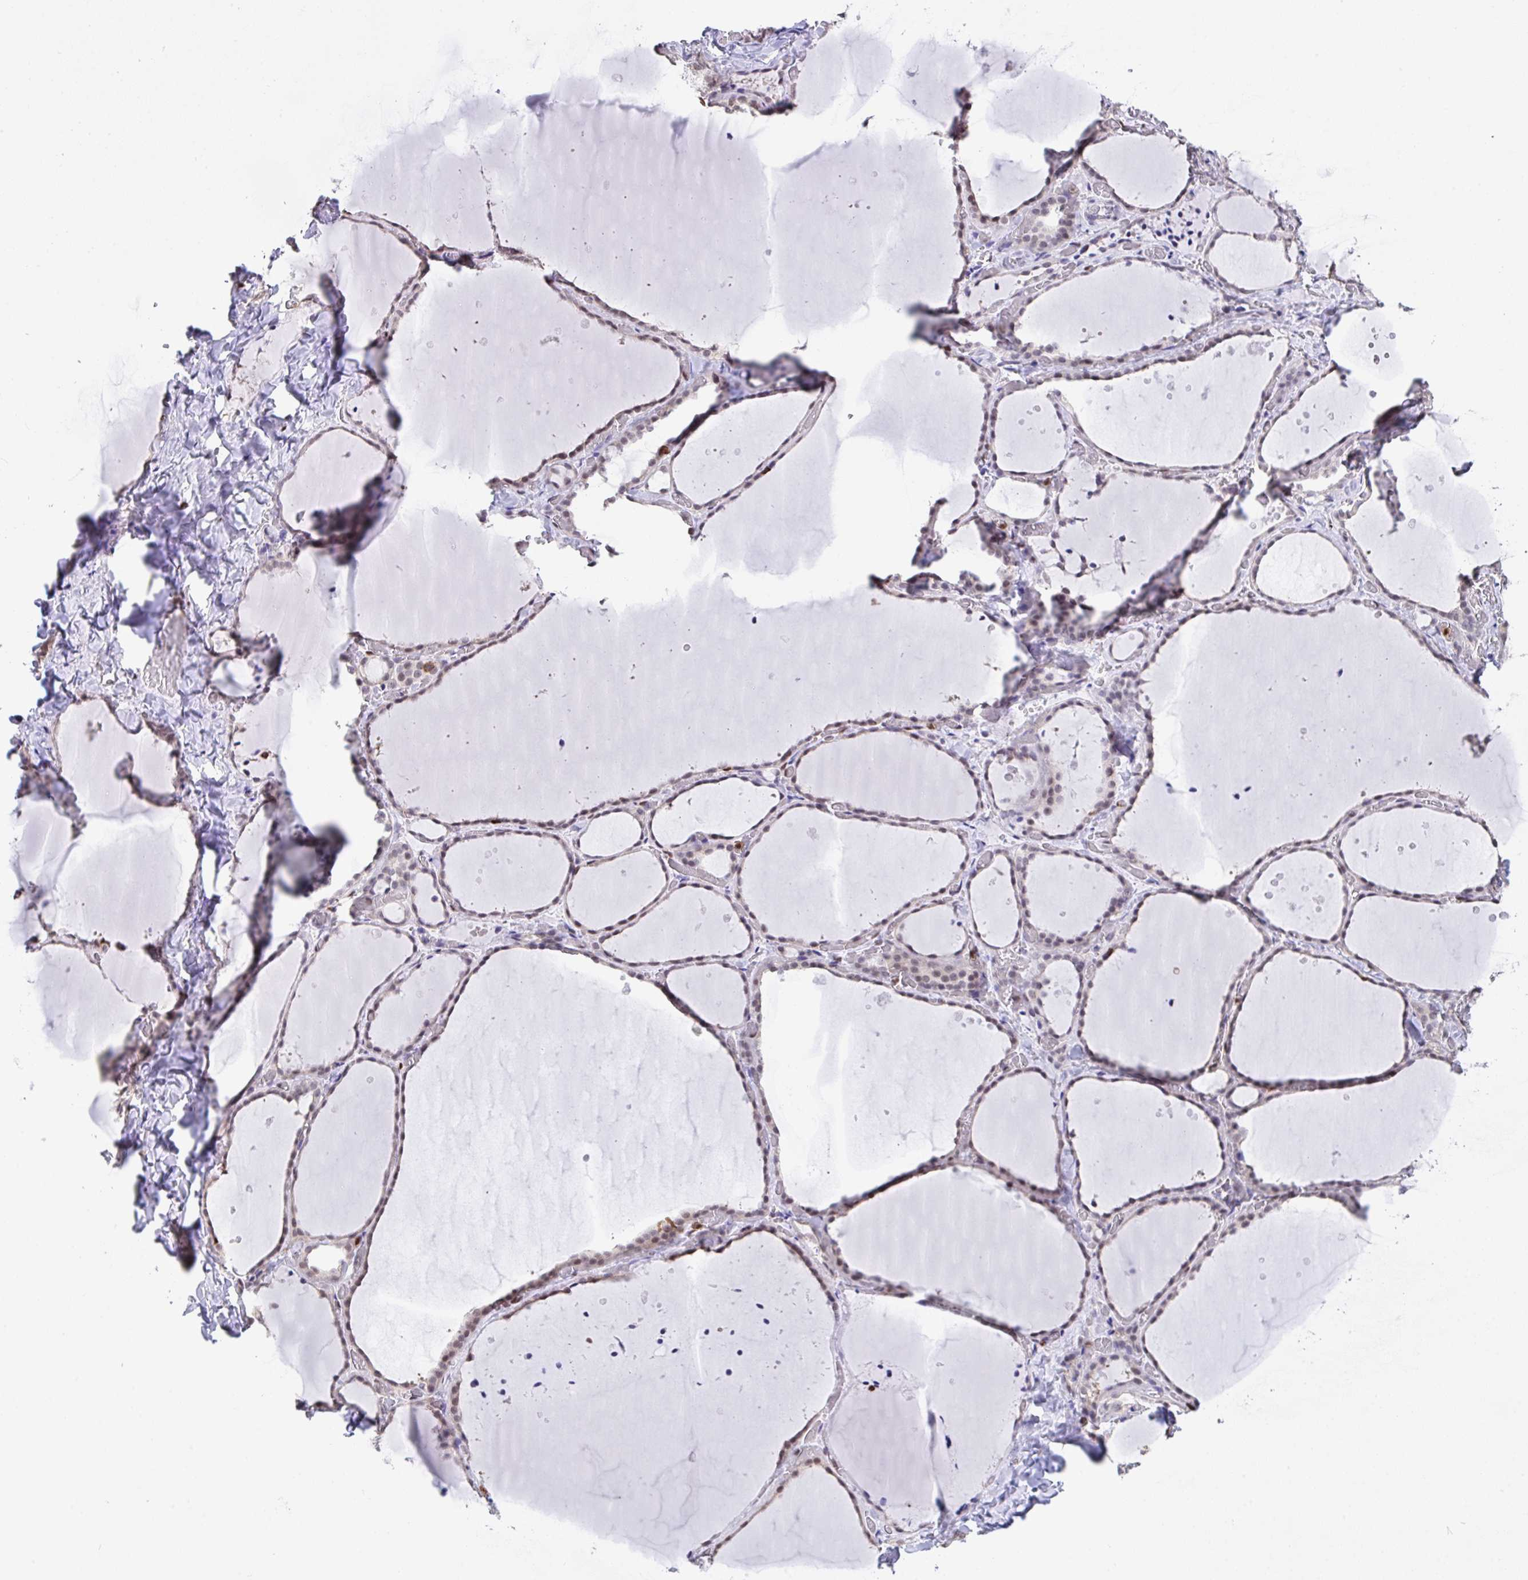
{"staining": {"intensity": "weak", "quantity": ">75%", "location": "nuclear"}, "tissue": "thyroid gland", "cell_type": "Glandular cells", "image_type": "normal", "snomed": [{"axis": "morphology", "description": "Normal tissue, NOS"}, {"axis": "topography", "description": "Thyroid gland"}], "caption": "Immunohistochemical staining of normal human thyroid gland reveals >75% levels of weak nuclear protein positivity in about >75% of glandular cells.", "gene": "BTBD10", "patient": {"sex": "female", "age": 36}}